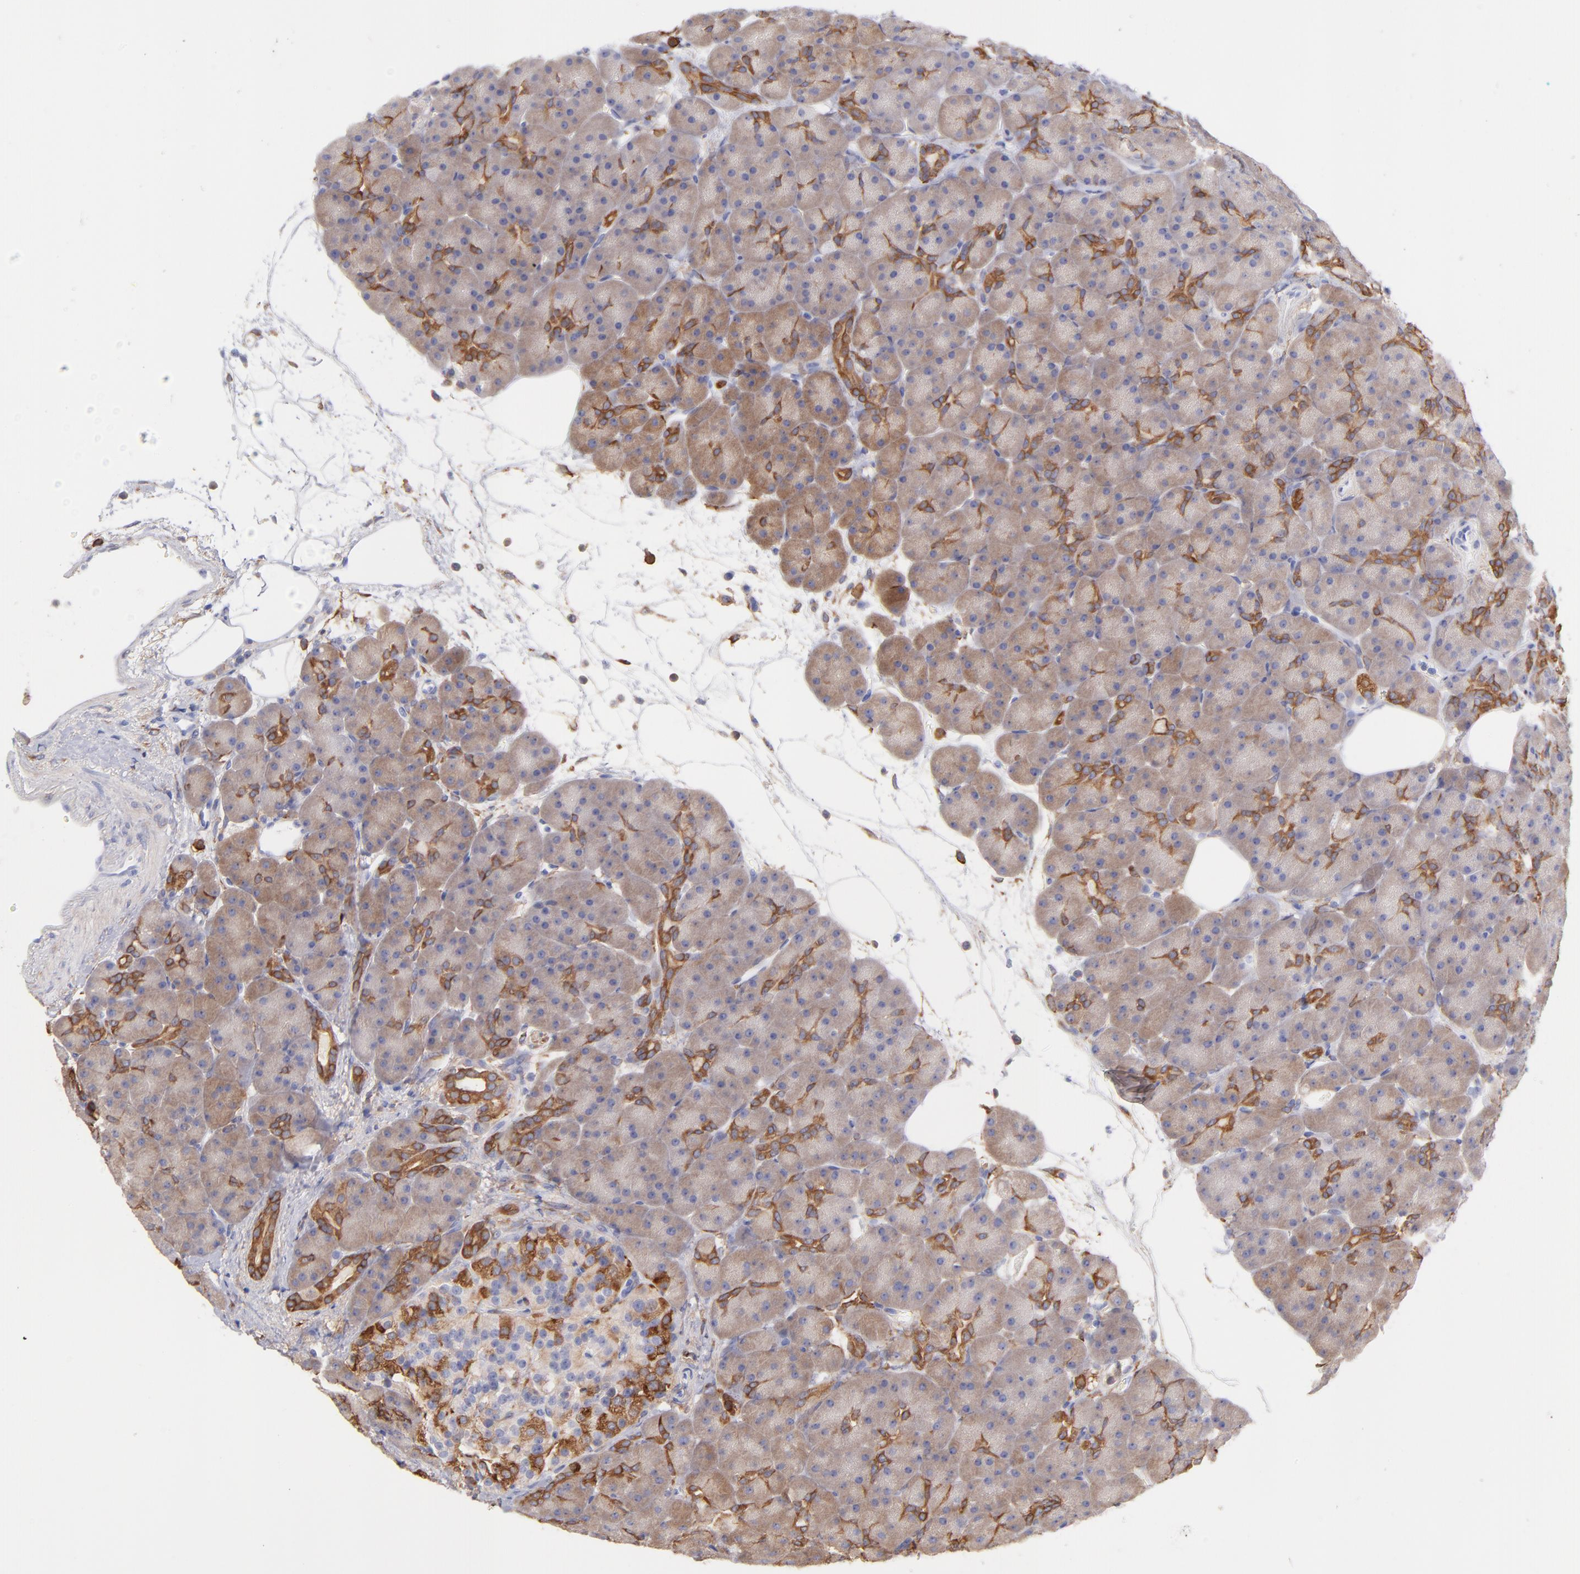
{"staining": {"intensity": "moderate", "quantity": ">75%", "location": "cytoplasmic/membranous"}, "tissue": "pancreas", "cell_type": "Exocrine glandular cells", "image_type": "normal", "snomed": [{"axis": "morphology", "description": "Normal tissue, NOS"}, {"axis": "topography", "description": "Pancreas"}], "caption": "Pancreas stained with immunohistochemistry (IHC) exhibits moderate cytoplasmic/membranous expression in approximately >75% of exocrine glandular cells.", "gene": "PRKCA", "patient": {"sex": "male", "age": 66}}